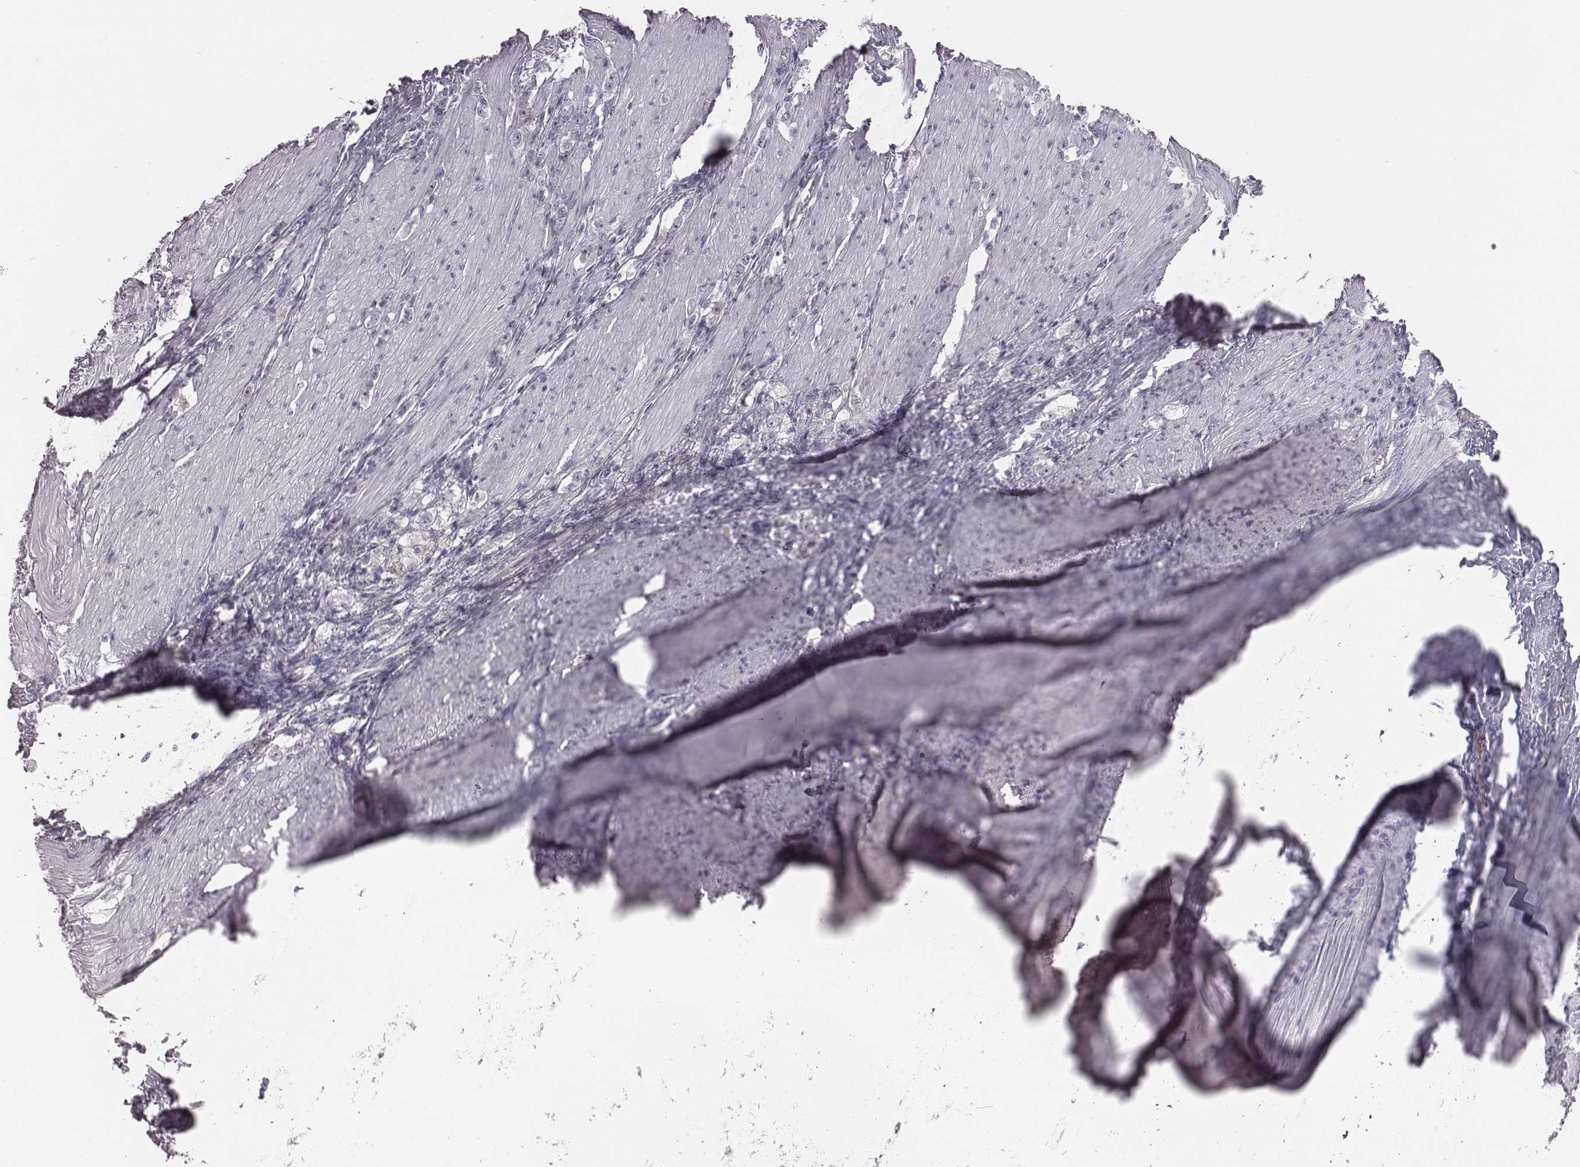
{"staining": {"intensity": "negative", "quantity": "none", "location": "none"}, "tissue": "stomach cancer", "cell_type": "Tumor cells", "image_type": "cancer", "snomed": [{"axis": "morphology", "description": "Adenocarcinoma, NOS"}, {"axis": "topography", "description": "Stomach, lower"}], "caption": "Adenocarcinoma (stomach) was stained to show a protein in brown. There is no significant positivity in tumor cells. (DAB (3,3'-diaminobenzidine) IHC, high magnification).", "gene": "CACNG4", "patient": {"sex": "male", "age": 88}}